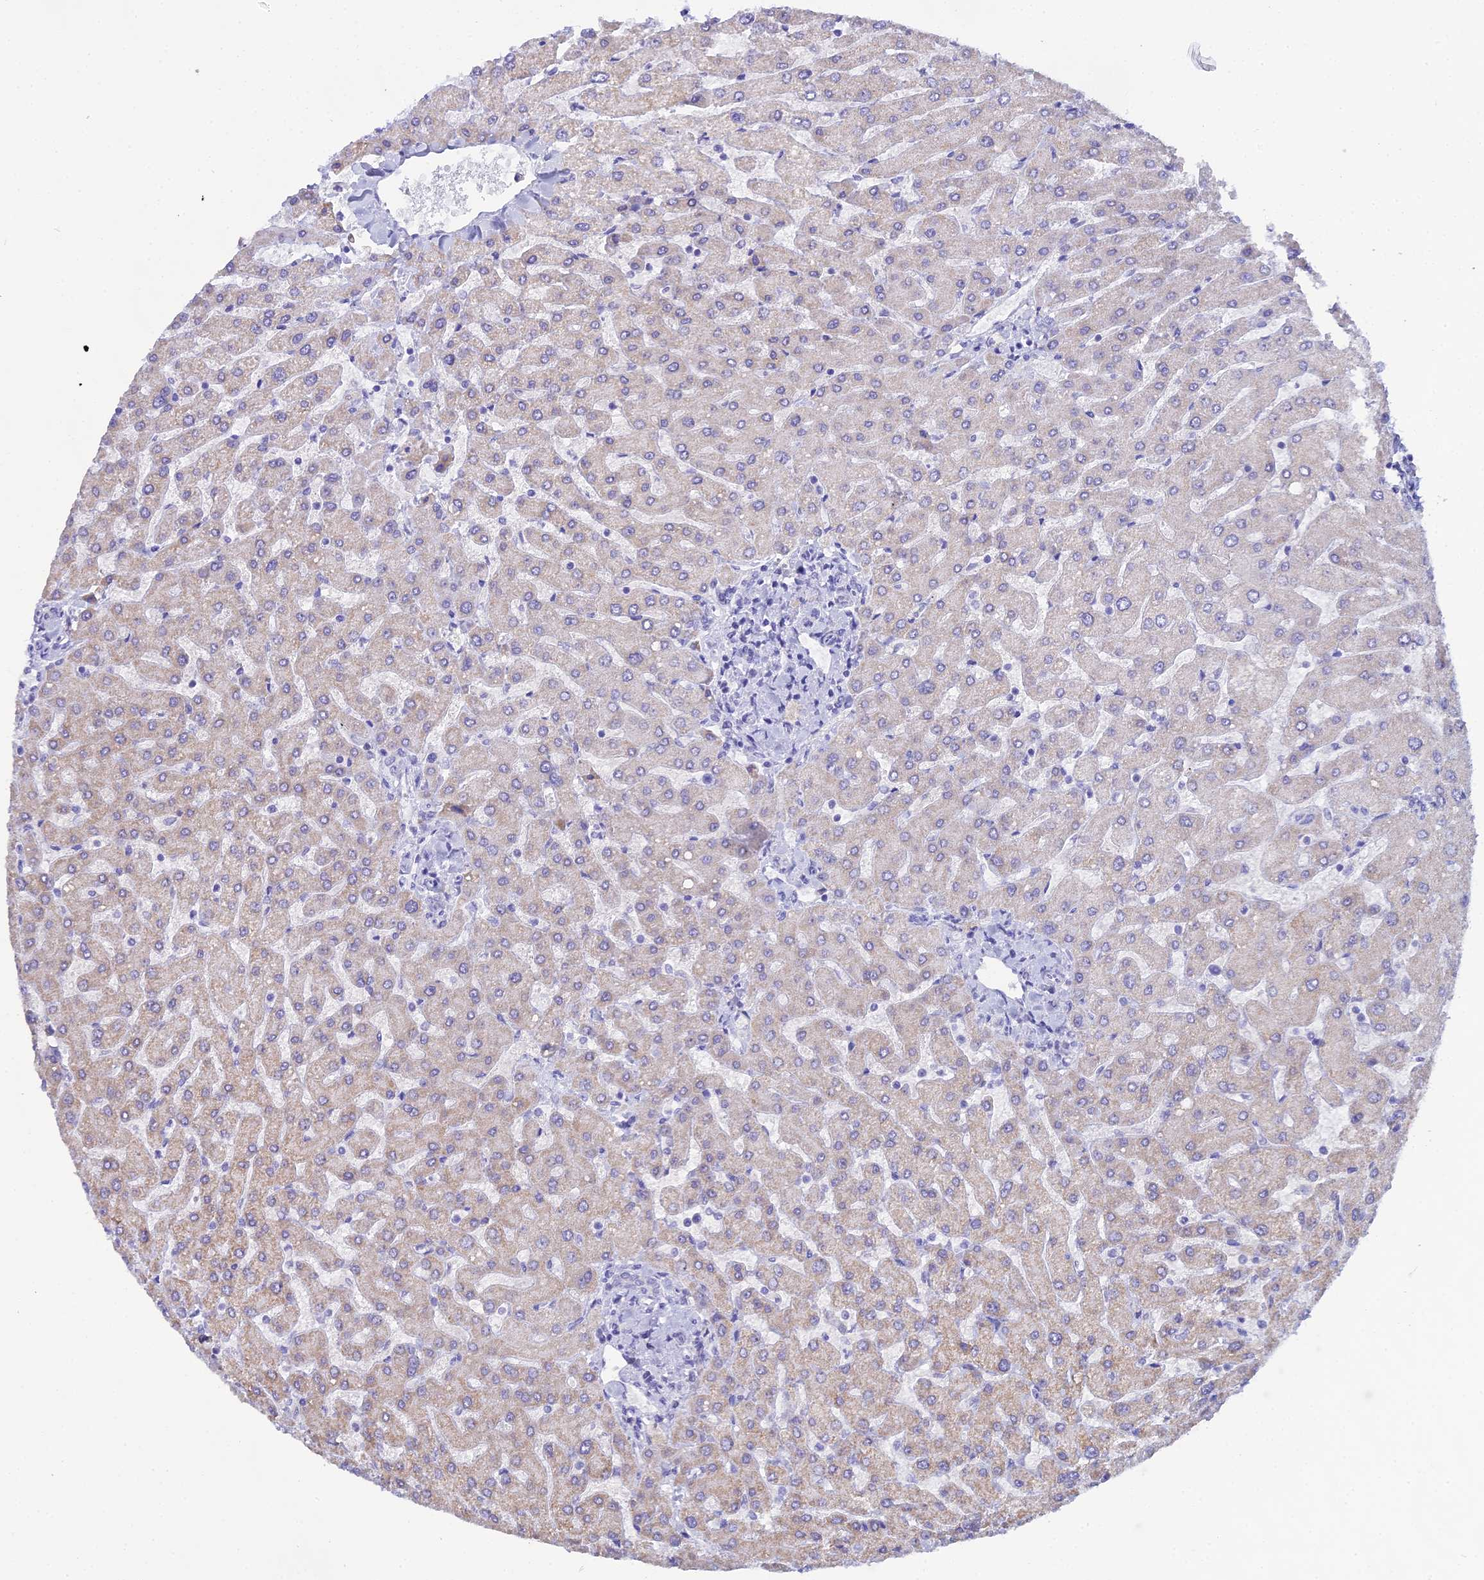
{"staining": {"intensity": "negative", "quantity": "none", "location": "none"}, "tissue": "liver", "cell_type": "Cholangiocytes", "image_type": "normal", "snomed": [{"axis": "morphology", "description": "Normal tissue, NOS"}, {"axis": "topography", "description": "Liver"}], "caption": "An immunohistochemistry micrograph of normal liver is shown. There is no staining in cholangiocytes of liver. The staining was performed using DAB to visualize the protein expression in brown, while the nuclei were stained in blue with hematoxylin (Magnification: 20x).", "gene": "CGB1", "patient": {"sex": "male", "age": 55}}